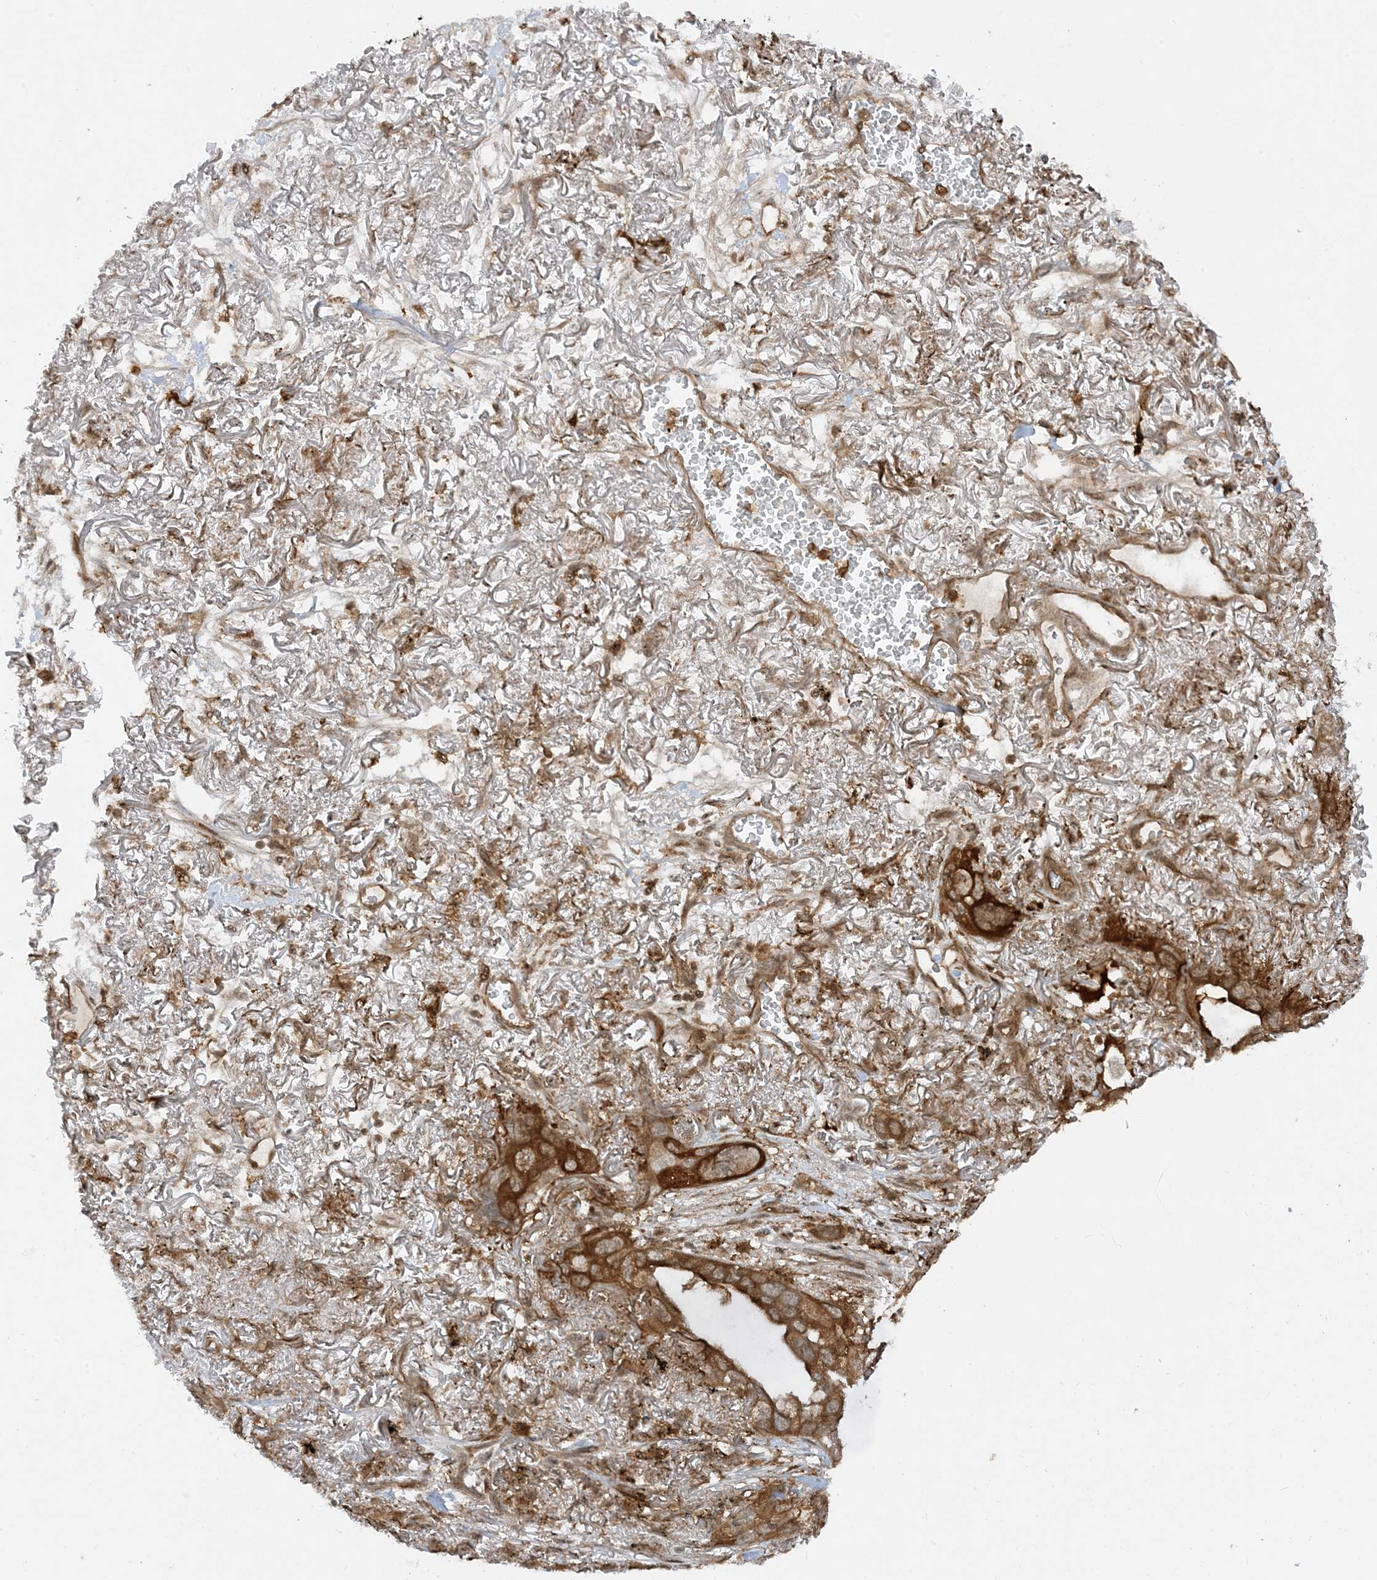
{"staining": {"intensity": "moderate", "quantity": ">75%", "location": "cytoplasmic/membranous"}, "tissue": "lung cancer", "cell_type": "Tumor cells", "image_type": "cancer", "snomed": [{"axis": "morphology", "description": "Squamous cell carcinoma, NOS"}, {"axis": "topography", "description": "Lung"}], "caption": "Lung cancer stained with a protein marker reveals moderate staining in tumor cells.", "gene": "CERT1", "patient": {"sex": "female", "age": 73}}